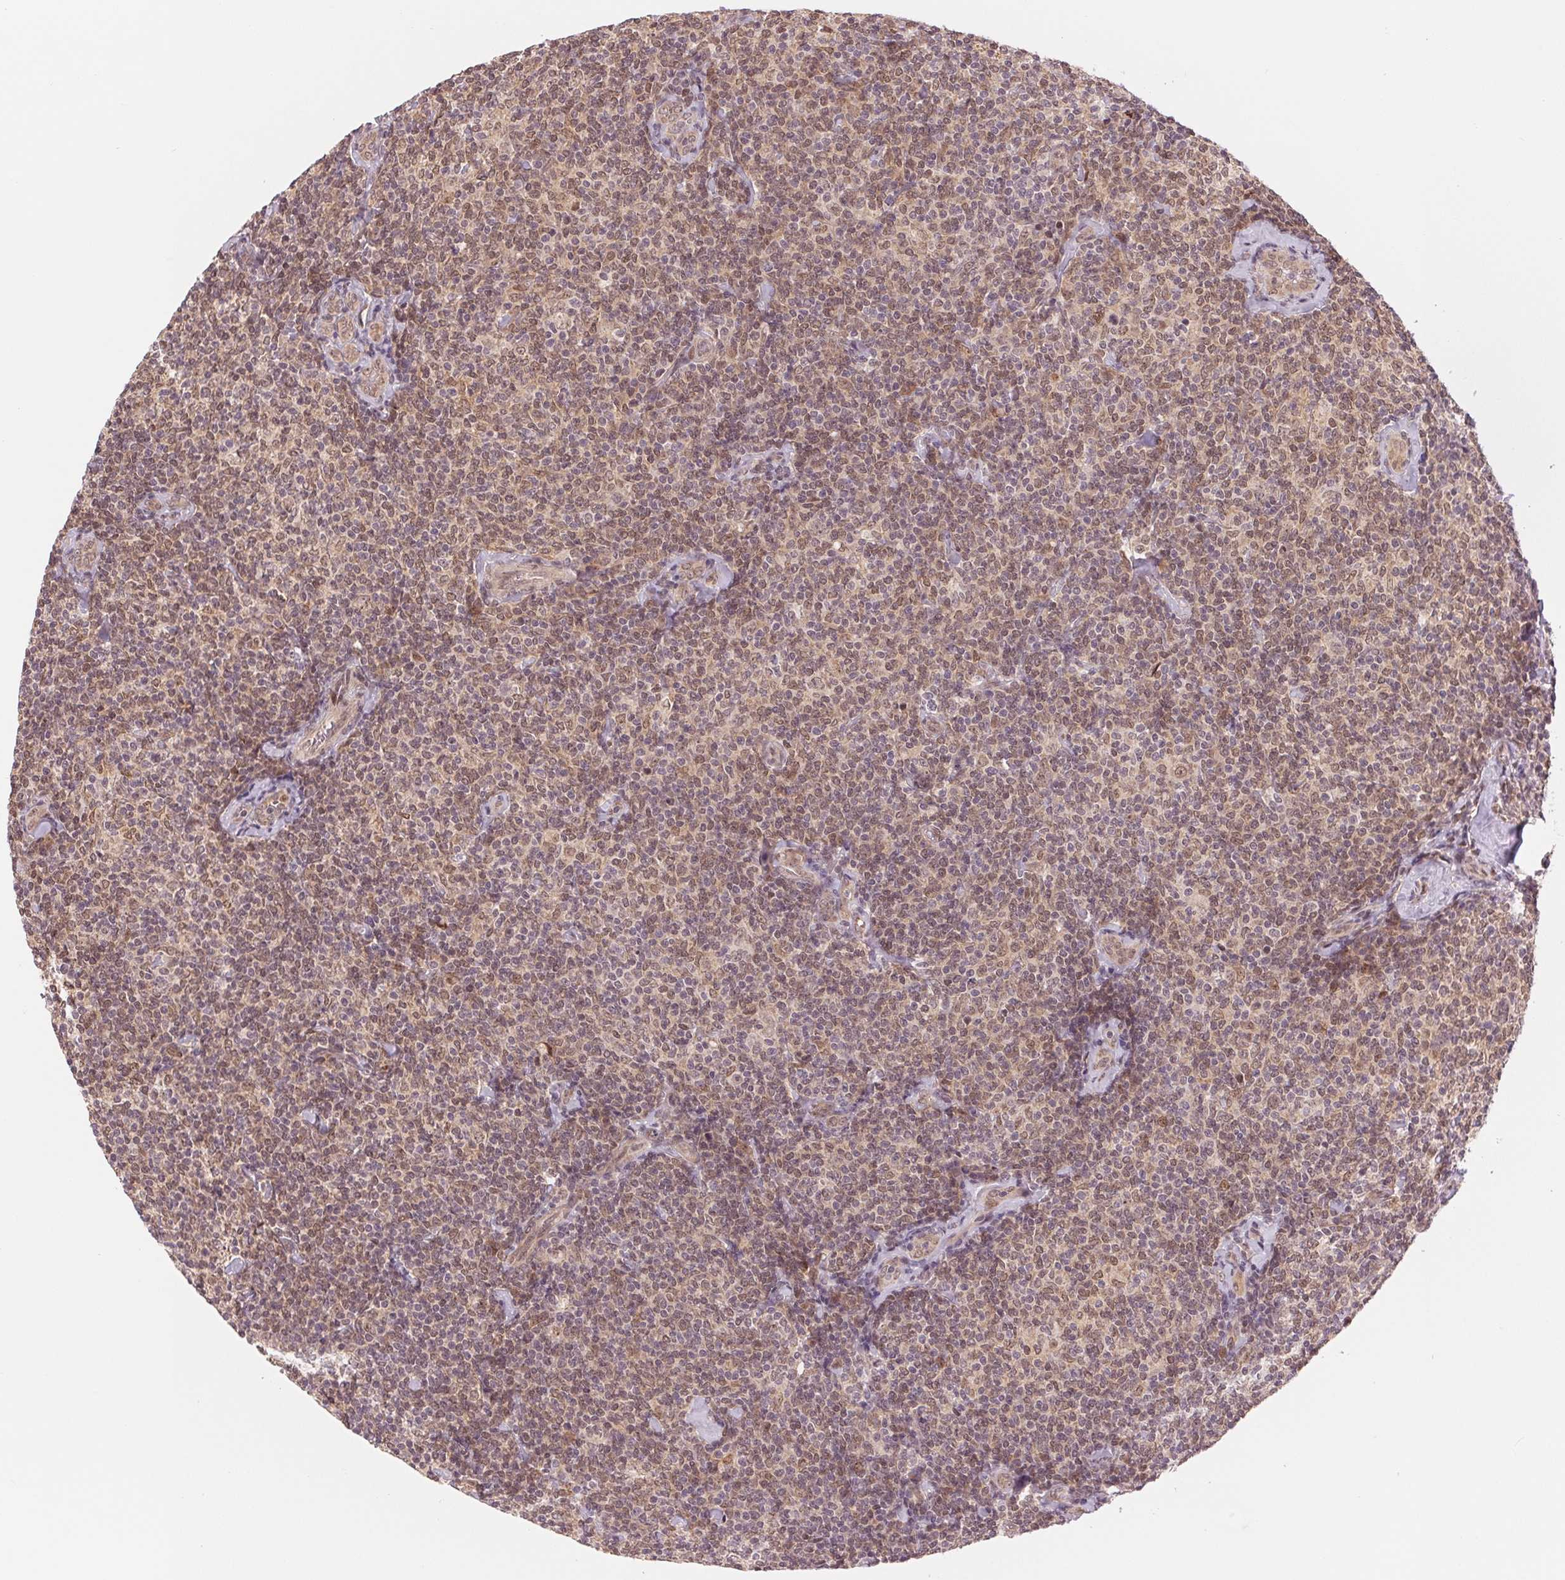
{"staining": {"intensity": "moderate", "quantity": ">75%", "location": "nuclear"}, "tissue": "lymphoma", "cell_type": "Tumor cells", "image_type": "cancer", "snomed": [{"axis": "morphology", "description": "Malignant lymphoma, non-Hodgkin's type, Low grade"}, {"axis": "topography", "description": "Lymph node"}], "caption": "An image showing moderate nuclear staining in approximately >75% of tumor cells in malignant lymphoma, non-Hodgkin's type (low-grade), as visualized by brown immunohistochemical staining.", "gene": "ERI3", "patient": {"sex": "female", "age": 56}}